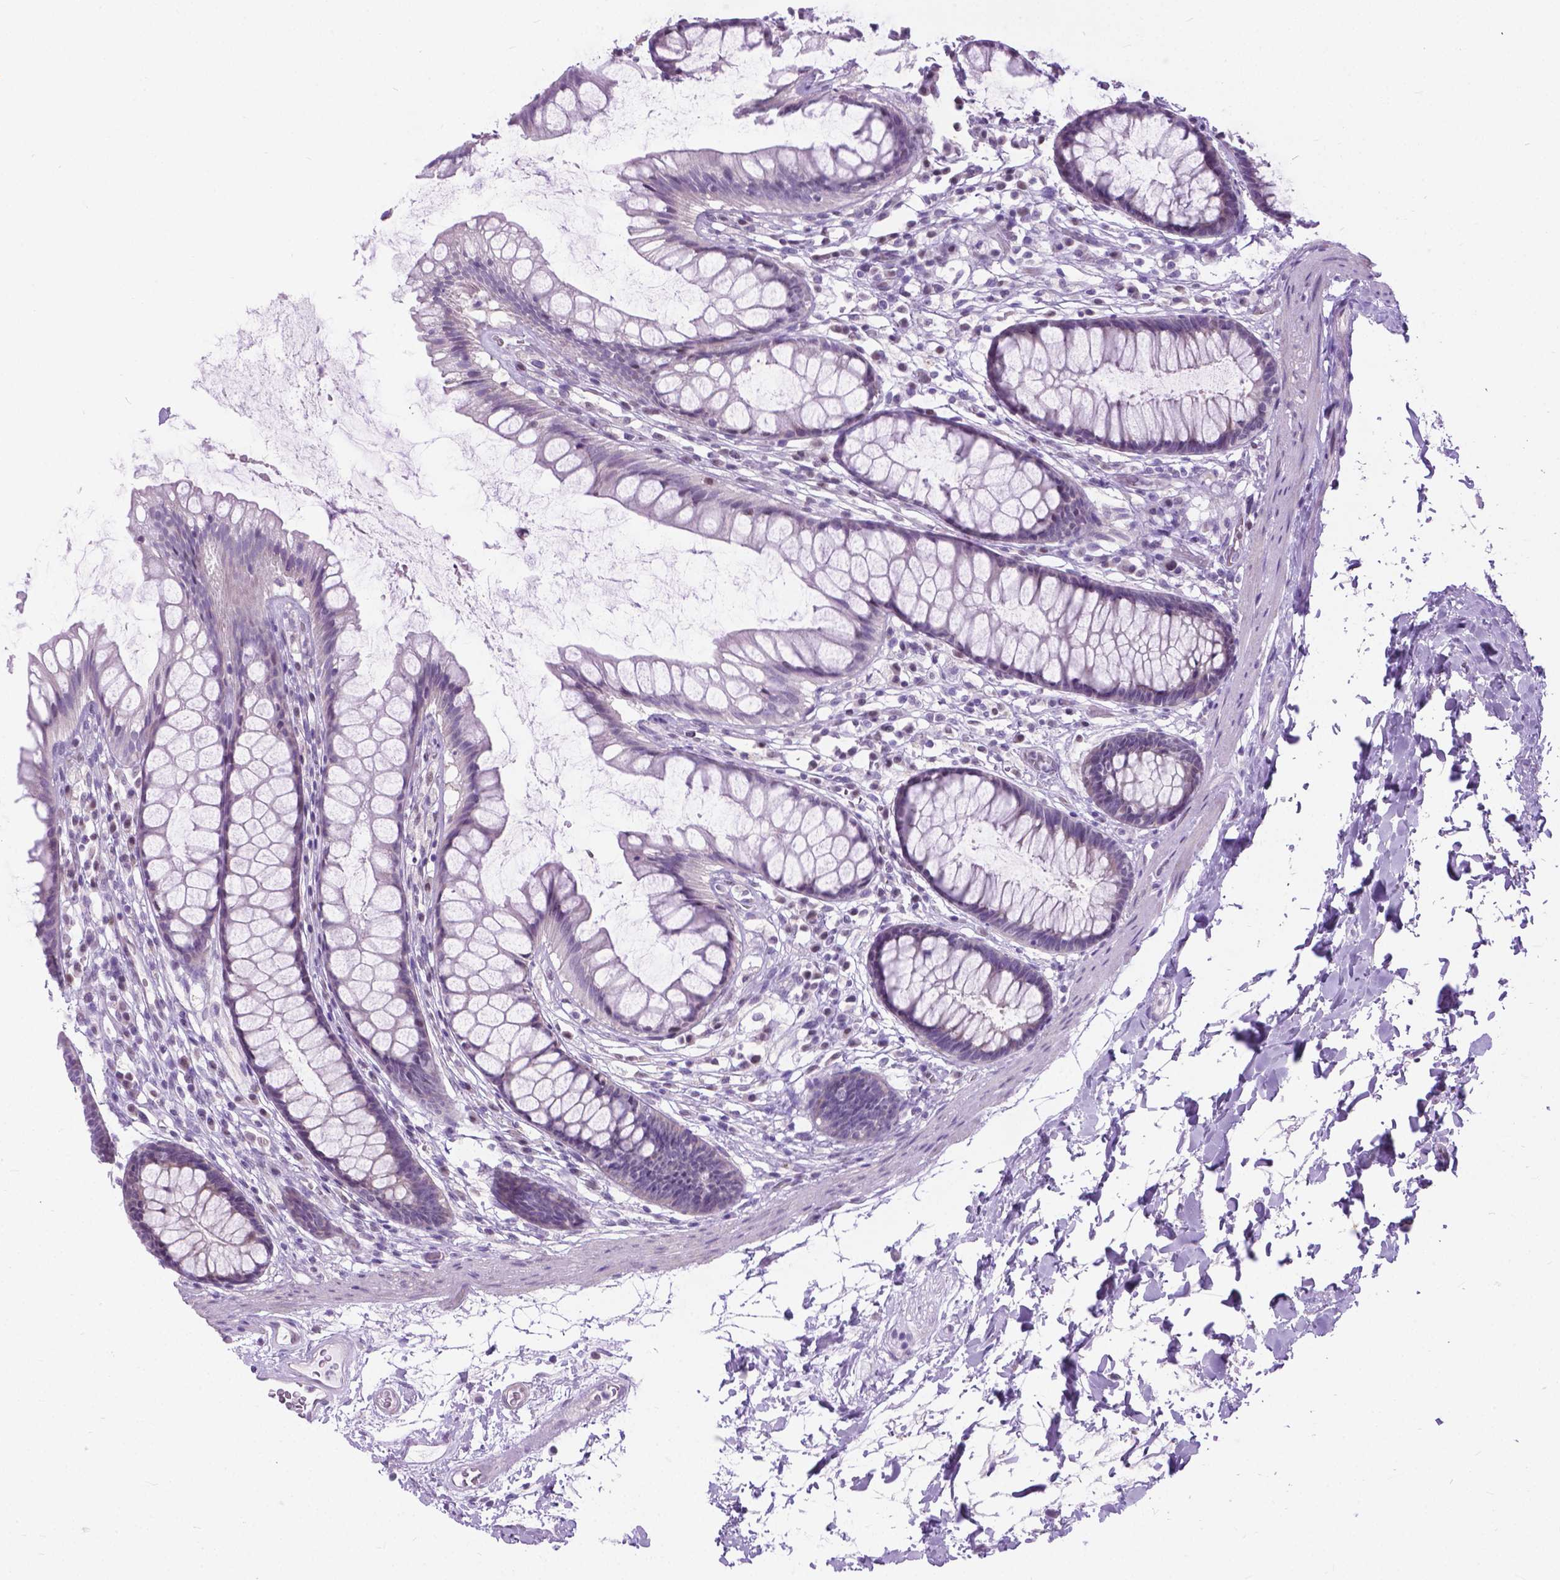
{"staining": {"intensity": "negative", "quantity": "none", "location": "none"}, "tissue": "rectum", "cell_type": "Glandular cells", "image_type": "normal", "snomed": [{"axis": "morphology", "description": "Normal tissue, NOS"}, {"axis": "topography", "description": "Rectum"}], "caption": "The immunohistochemistry (IHC) image has no significant staining in glandular cells of rectum.", "gene": "APCDD1L", "patient": {"sex": "male", "age": 72}}